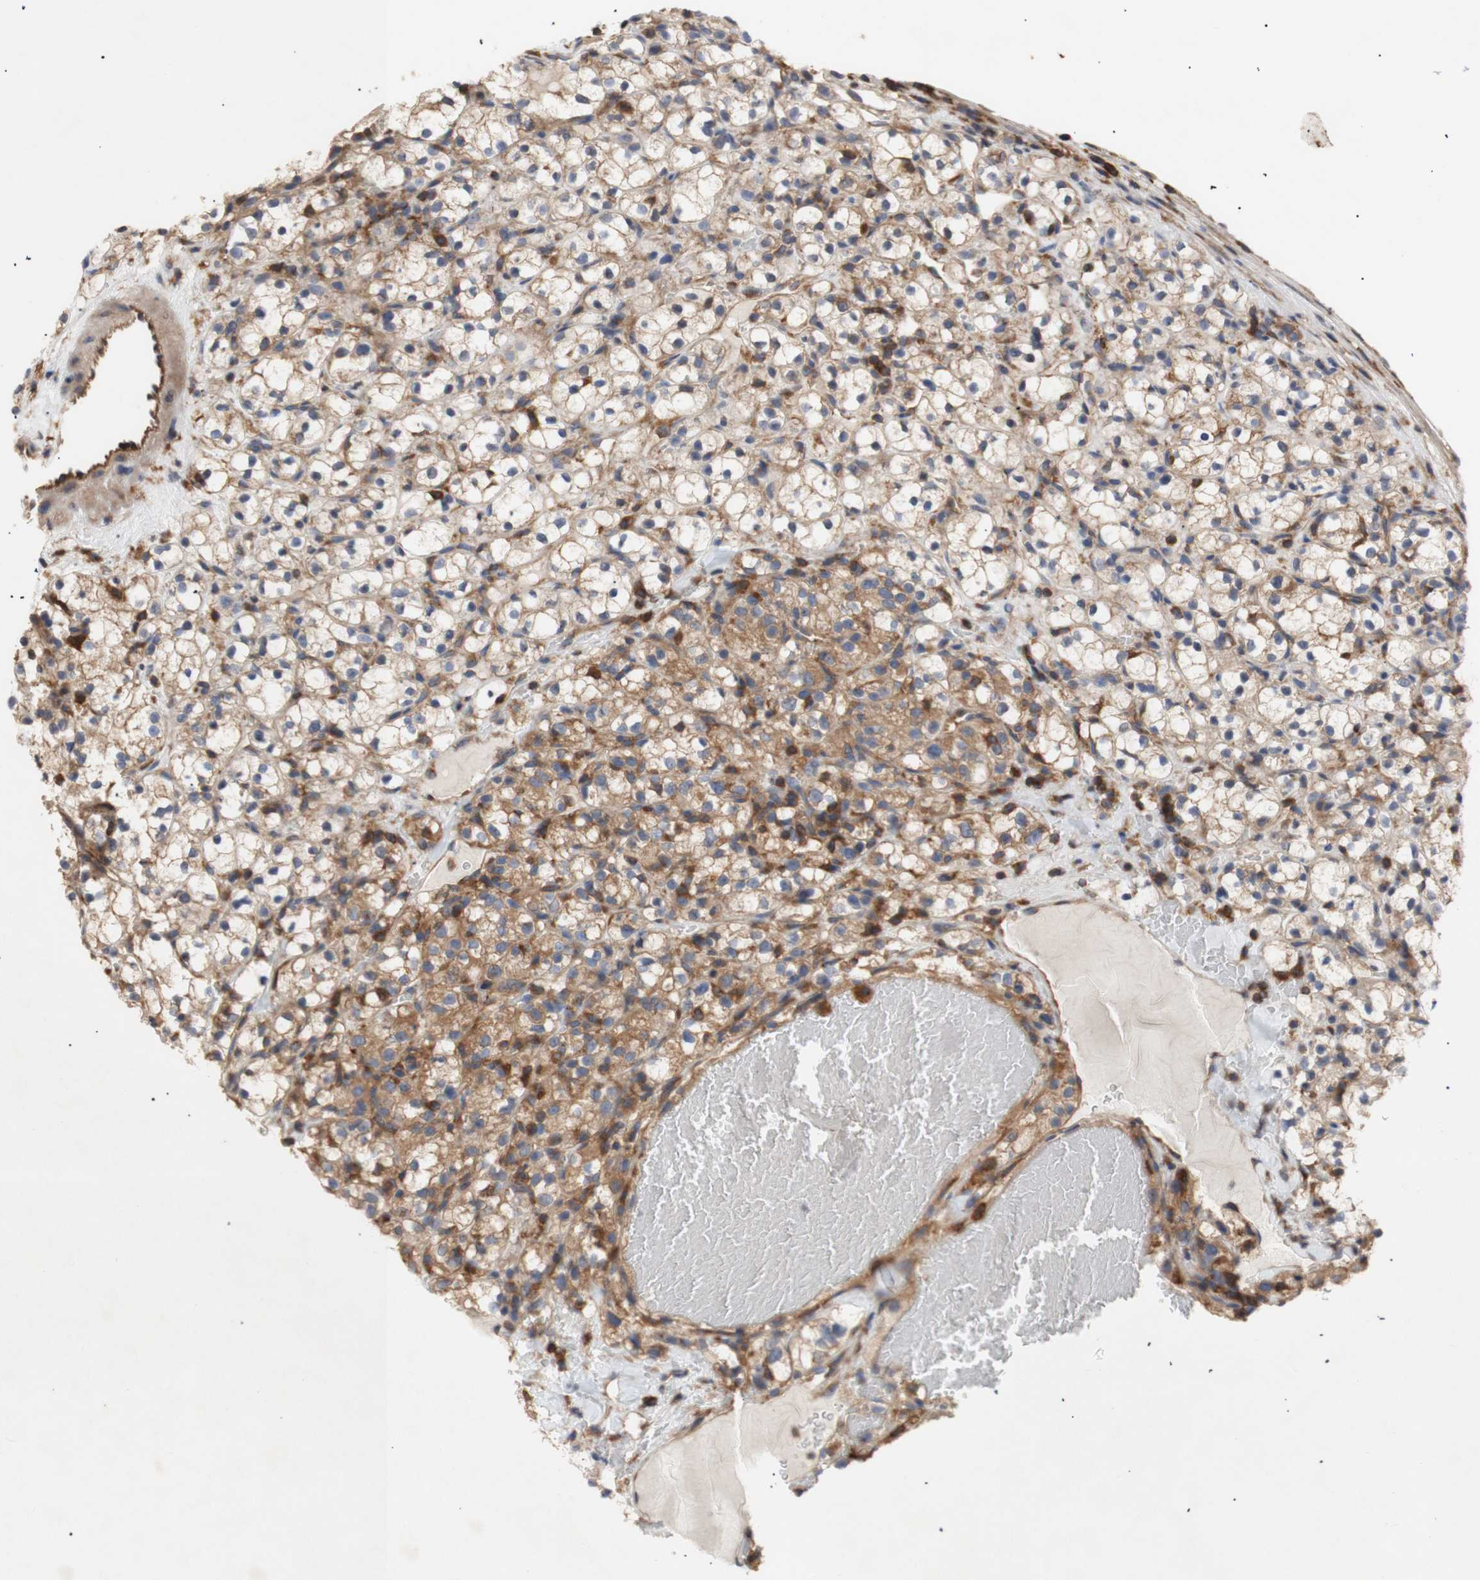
{"staining": {"intensity": "moderate", "quantity": ">75%", "location": "cytoplasmic/membranous"}, "tissue": "renal cancer", "cell_type": "Tumor cells", "image_type": "cancer", "snomed": [{"axis": "morphology", "description": "Adenocarcinoma, NOS"}, {"axis": "topography", "description": "Kidney"}], "caption": "High-power microscopy captured an immunohistochemistry (IHC) histopathology image of renal adenocarcinoma, revealing moderate cytoplasmic/membranous staining in about >75% of tumor cells.", "gene": "IKBKG", "patient": {"sex": "male", "age": 61}}